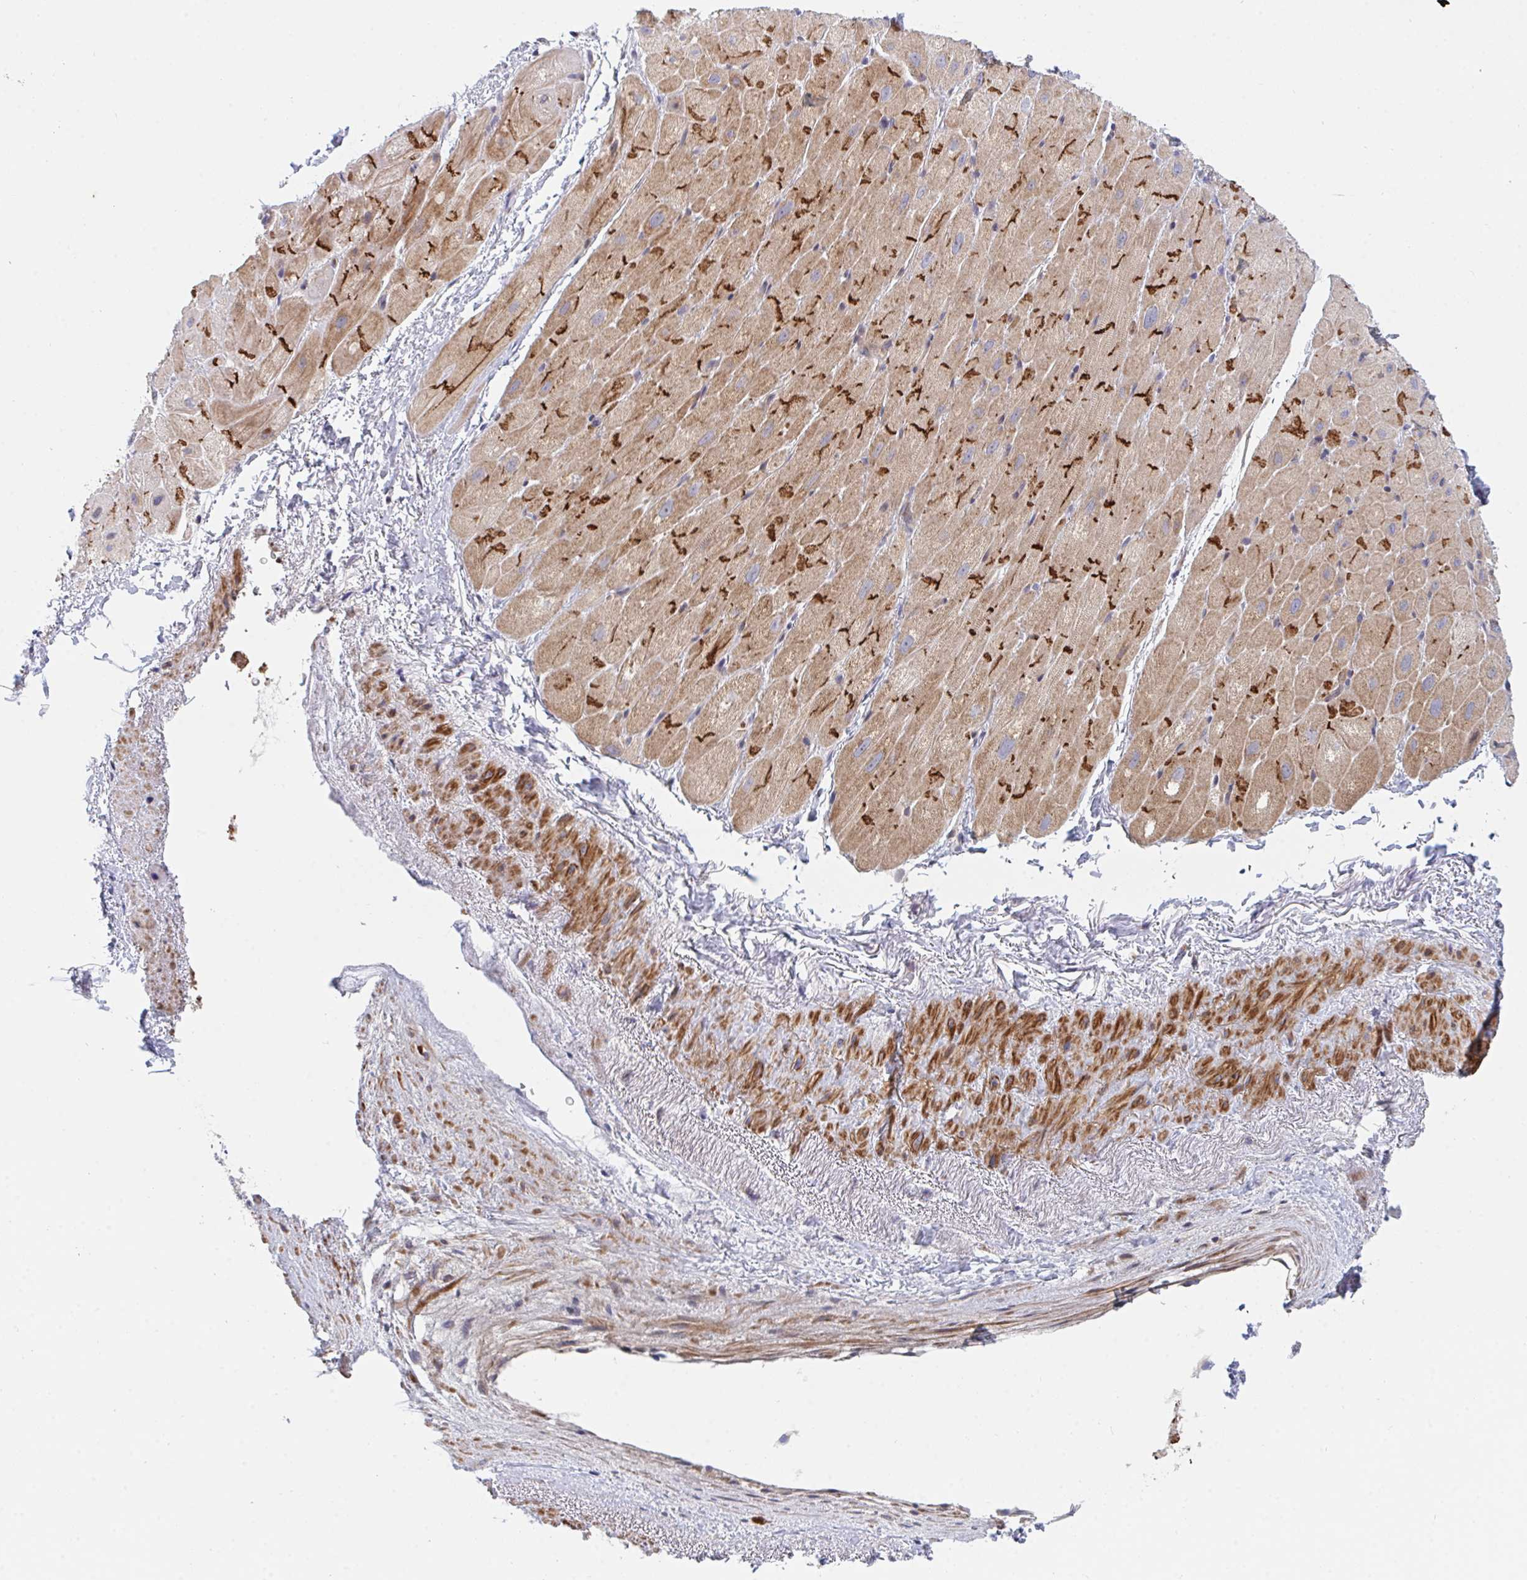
{"staining": {"intensity": "strong", "quantity": ">75%", "location": "cytoplasmic/membranous"}, "tissue": "heart muscle", "cell_type": "Cardiomyocytes", "image_type": "normal", "snomed": [{"axis": "morphology", "description": "Normal tissue, NOS"}, {"axis": "topography", "description": "Heart"}], "caption": "Cardiomyocytes demonstrate high levels of strong cytoplasmic/membranous expression in about >75% of cells in normal human heart muscle.", "gene": "TNFSF4", "patient": {"sex": "male", "age": 62}}